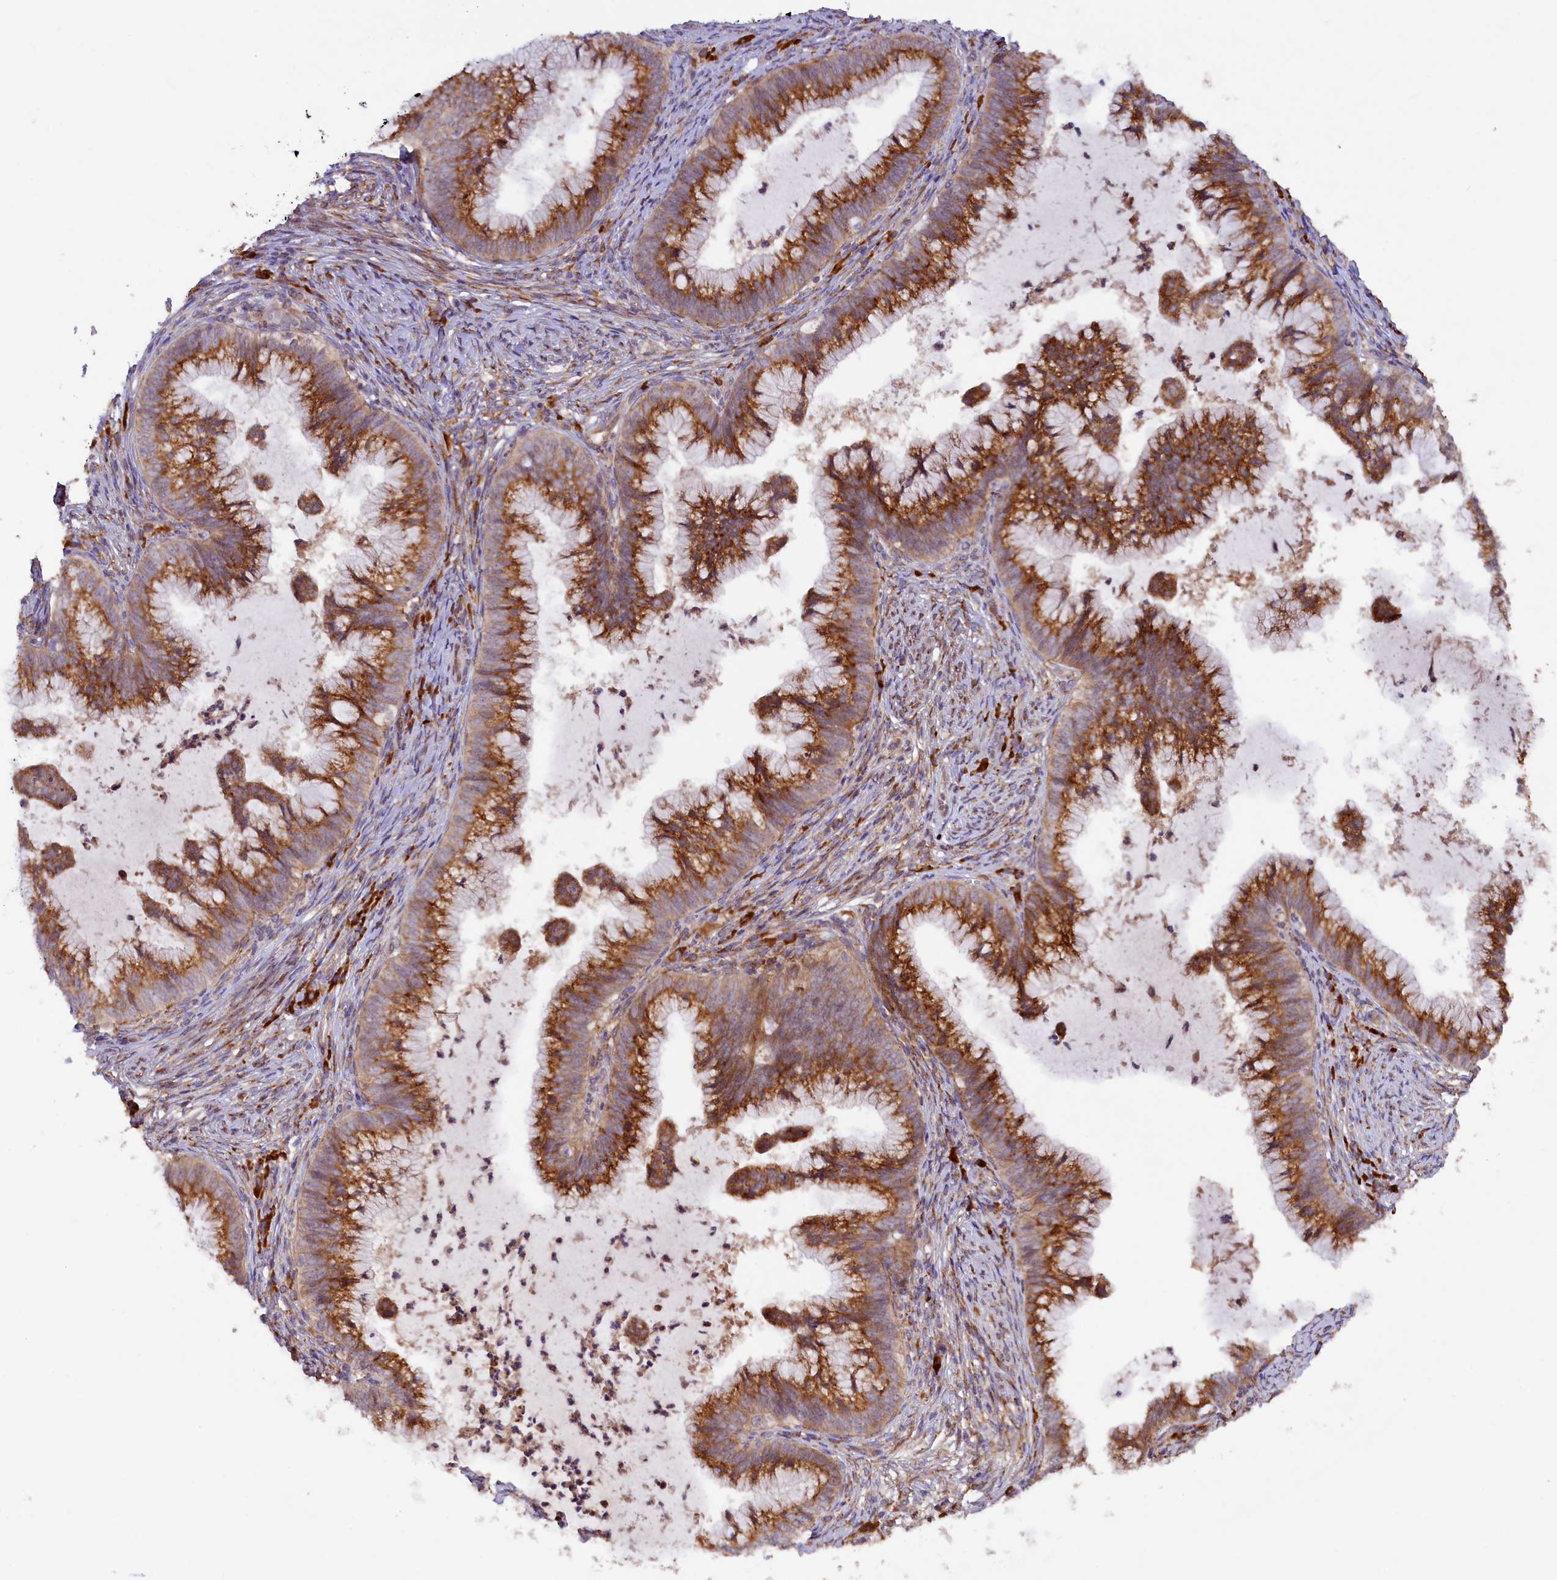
{"staining": {"intensity": "strong", "quantity": ">75%", "location": "cytoplasmic/membranous"}, "tissue": "cervical cancer", "cell_type": "Tumor cells", "image_type": "cancer", "snomed": [{"axis": "morphology", "description": "Adenocarcinoma, NOS"}, {"axis": "topography", "description": "Cervix"}], "caption": "Immunohistochemistry (IHC) of cervical cancer exhibits high levels of strong cytoplasmic/membranous expression in approximately >75% of tumor cells.", "gene": "SSC5D", "patient": {"sex": "female", "age": 36}}